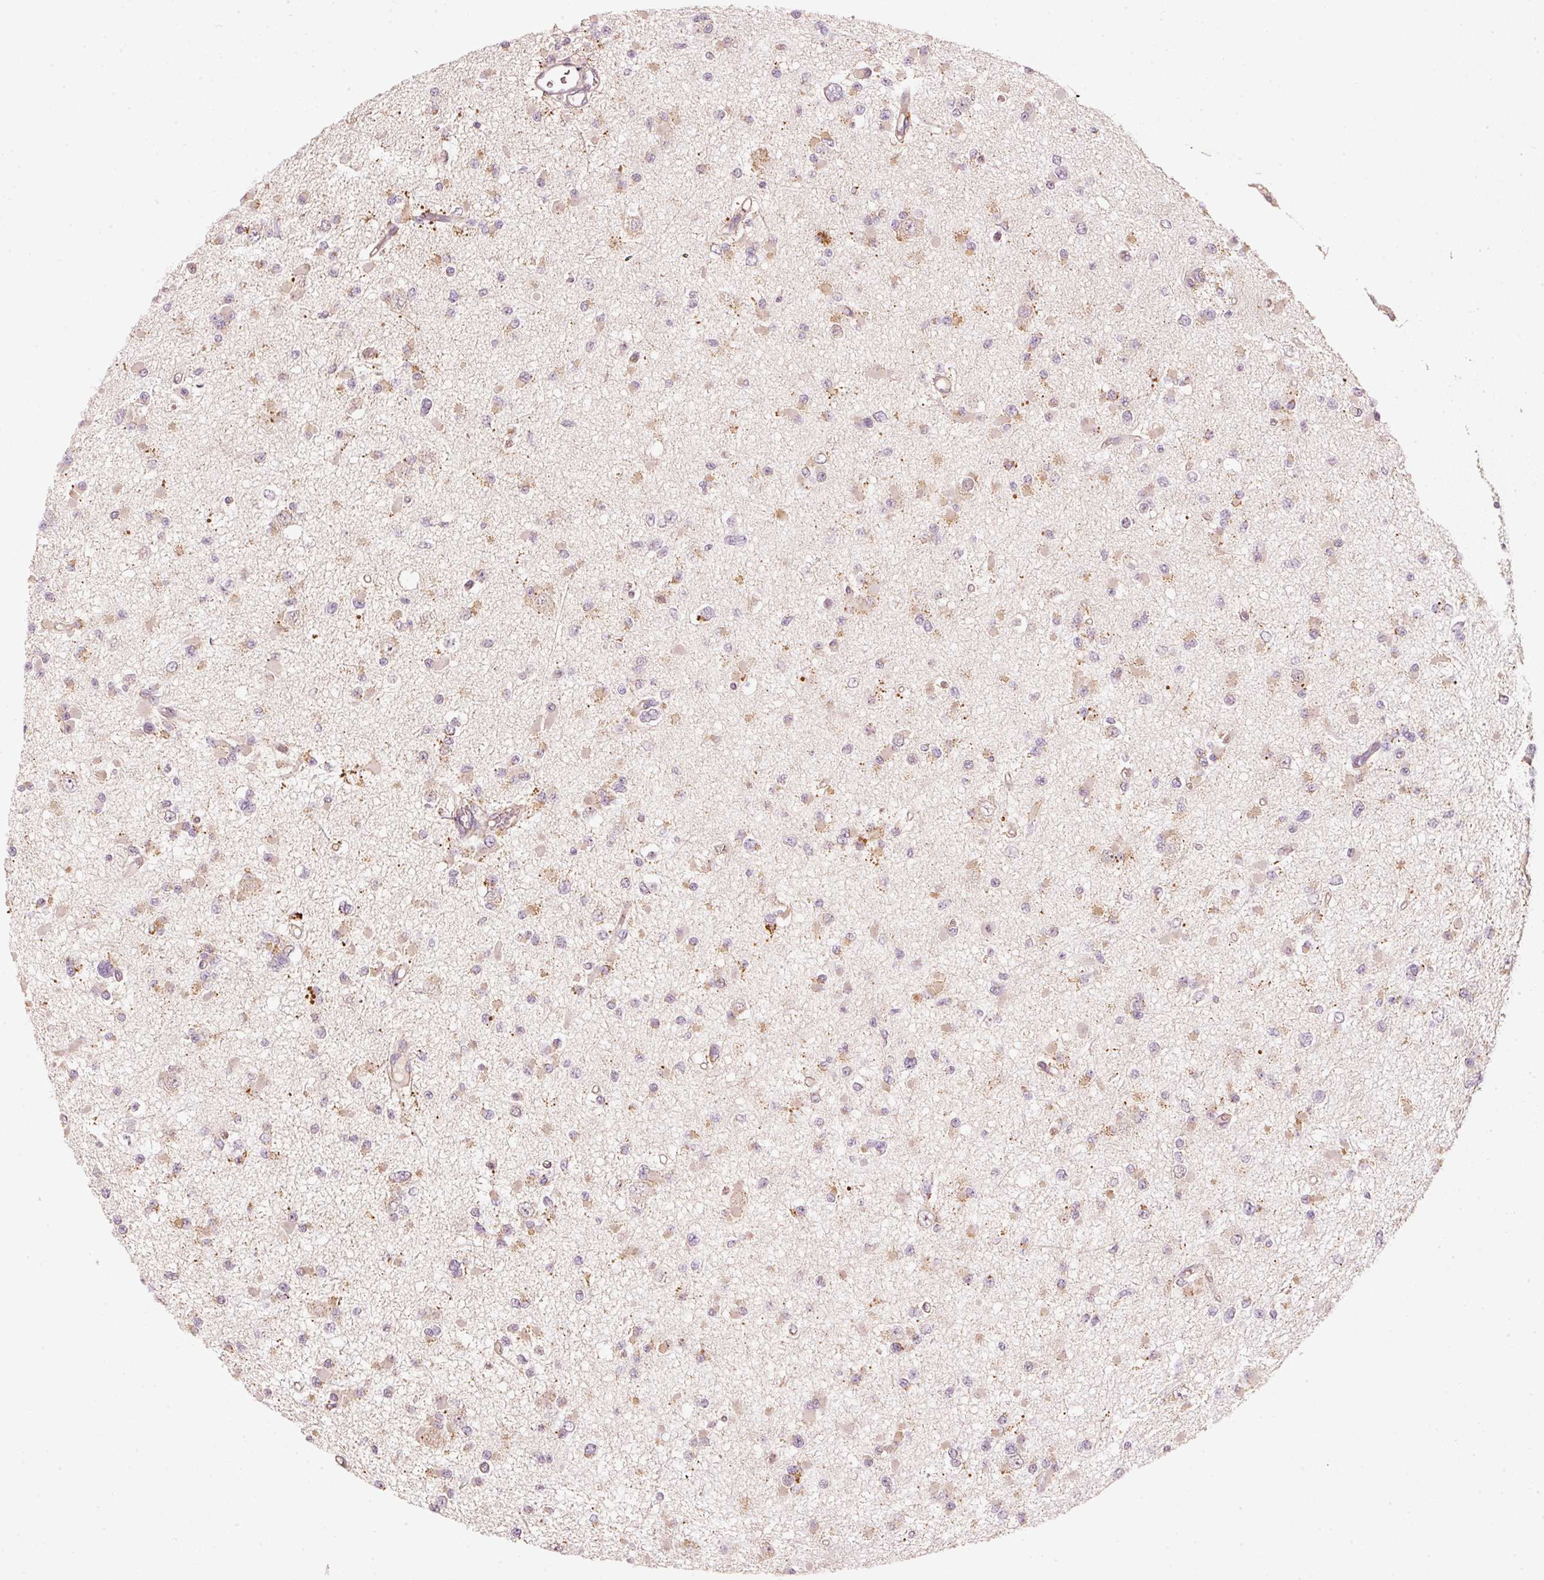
{"staining": {"intensity": "weak", "quantity": "25%-75%", "location": "cytoplasmic/membranous"}, "tissue": "glioma", "cell_type": "Tumor cells", "image_type": "cancer", "snomed": [{"axis": "morphology", "description": "Glioma, malignant, Low grade"}, {"axis": "topography", "description": "Brain"}], "caption": "Protein analysis of glioma tissue reveals weak cytoplasmic/membranous expression in approximately 25%-75% of tumor cells.", "gene": "ARHGAP22", "patient": {"sex": "female", "age": 22}}